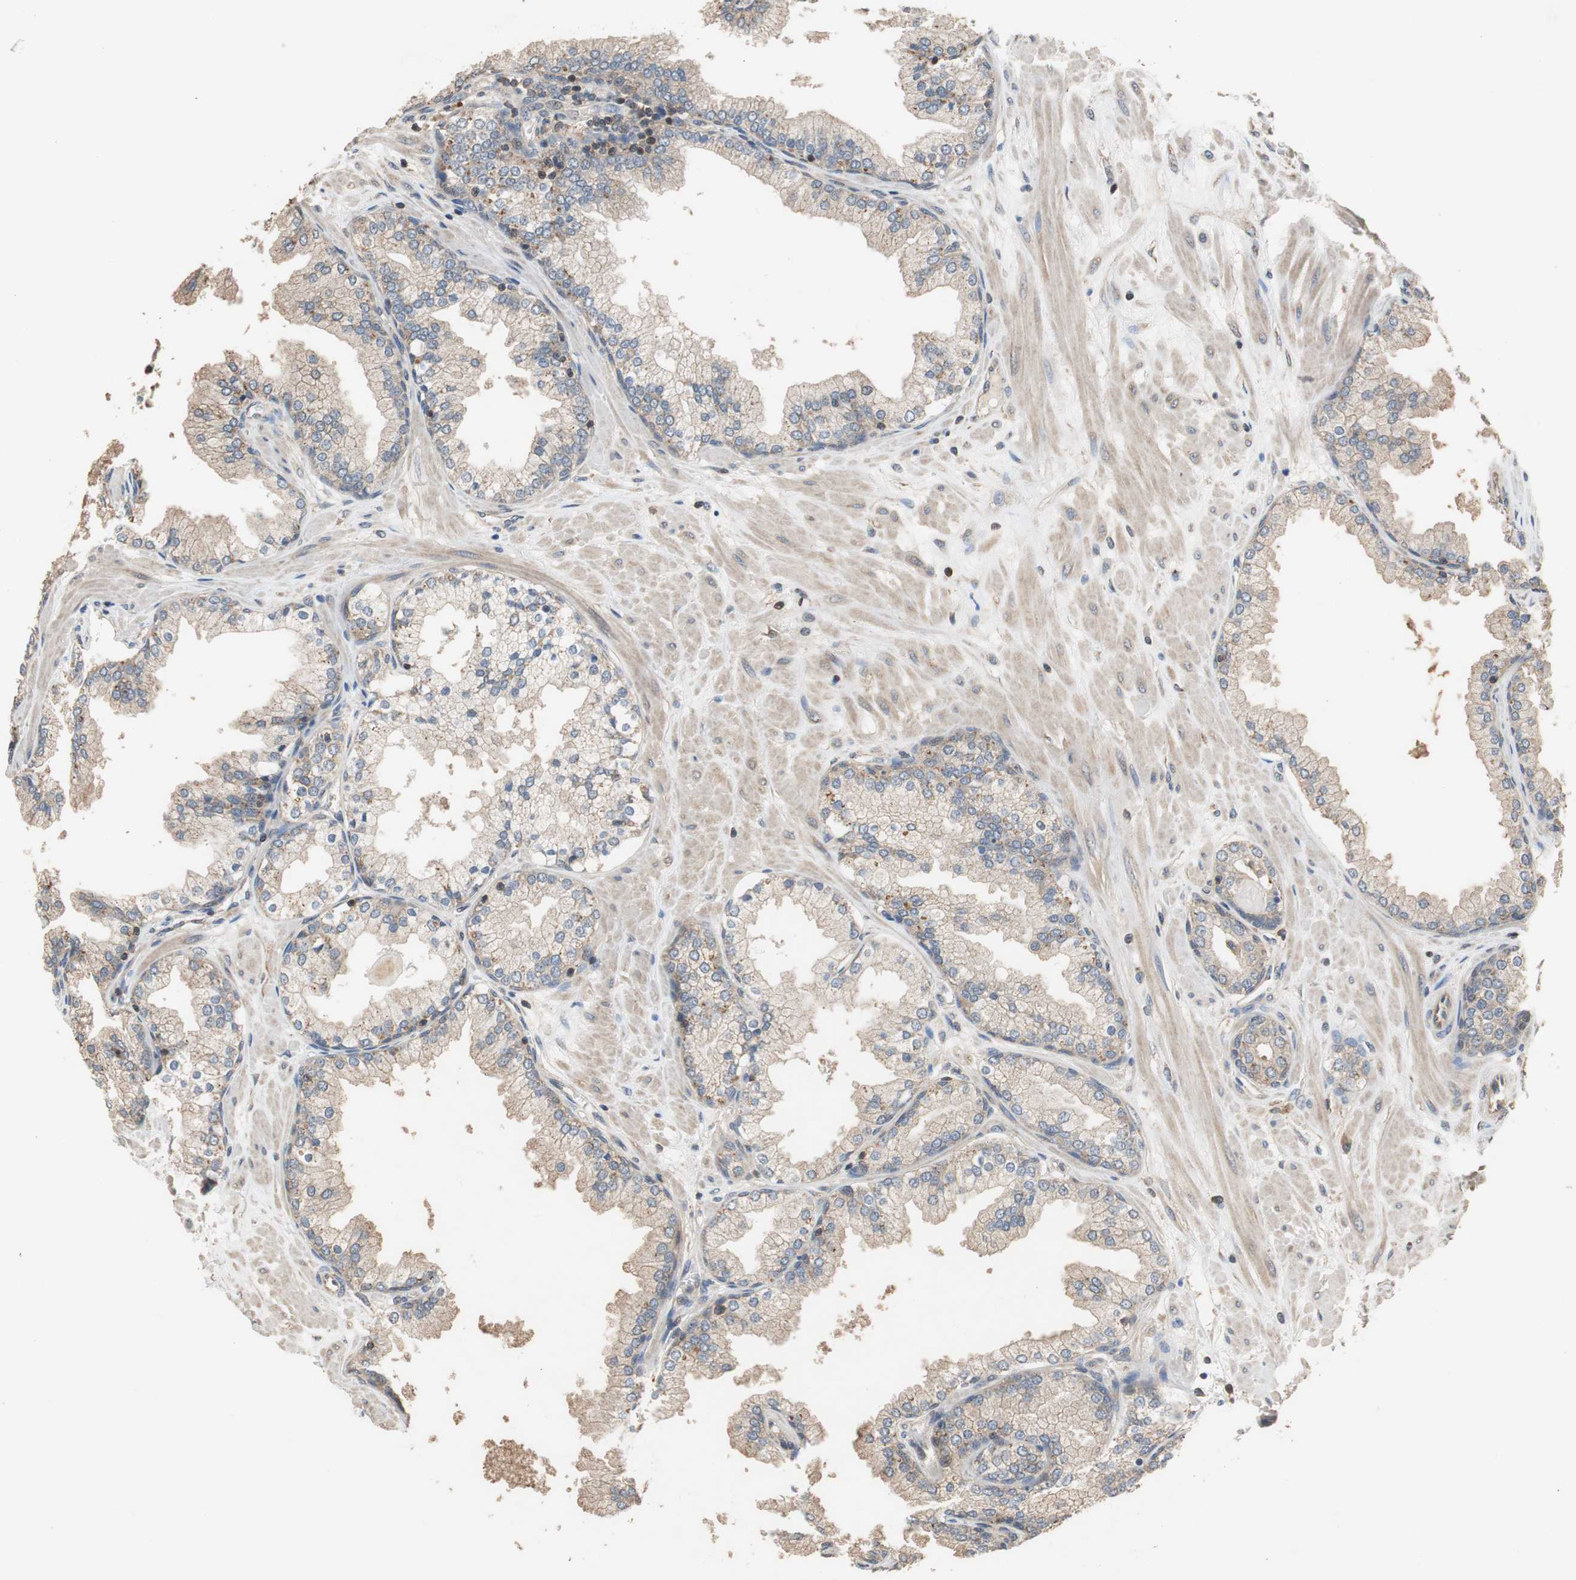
{"staining": {"intensity": "moderate", "quantity": ">75%", "location": "cytoplasmic/membranous"}, "tissue": "prostate", "cell_type": "Glandular cells", "image_type": "normal", "snomed": [{"axis": "morphology", "description": "Normal tissue, NOS"}, {"axis": "topography", "description": "Prostate"}], "caption": "DAB (3,3'-diaminobenzidine) immunohistochemical staining of unremarkable prostate displays moderate cytoplasmic/membranous protein positivity in about >75% of glandular cells.", "gene": "MAP4K2", "patient": {"sex": "male", "age": 51}}